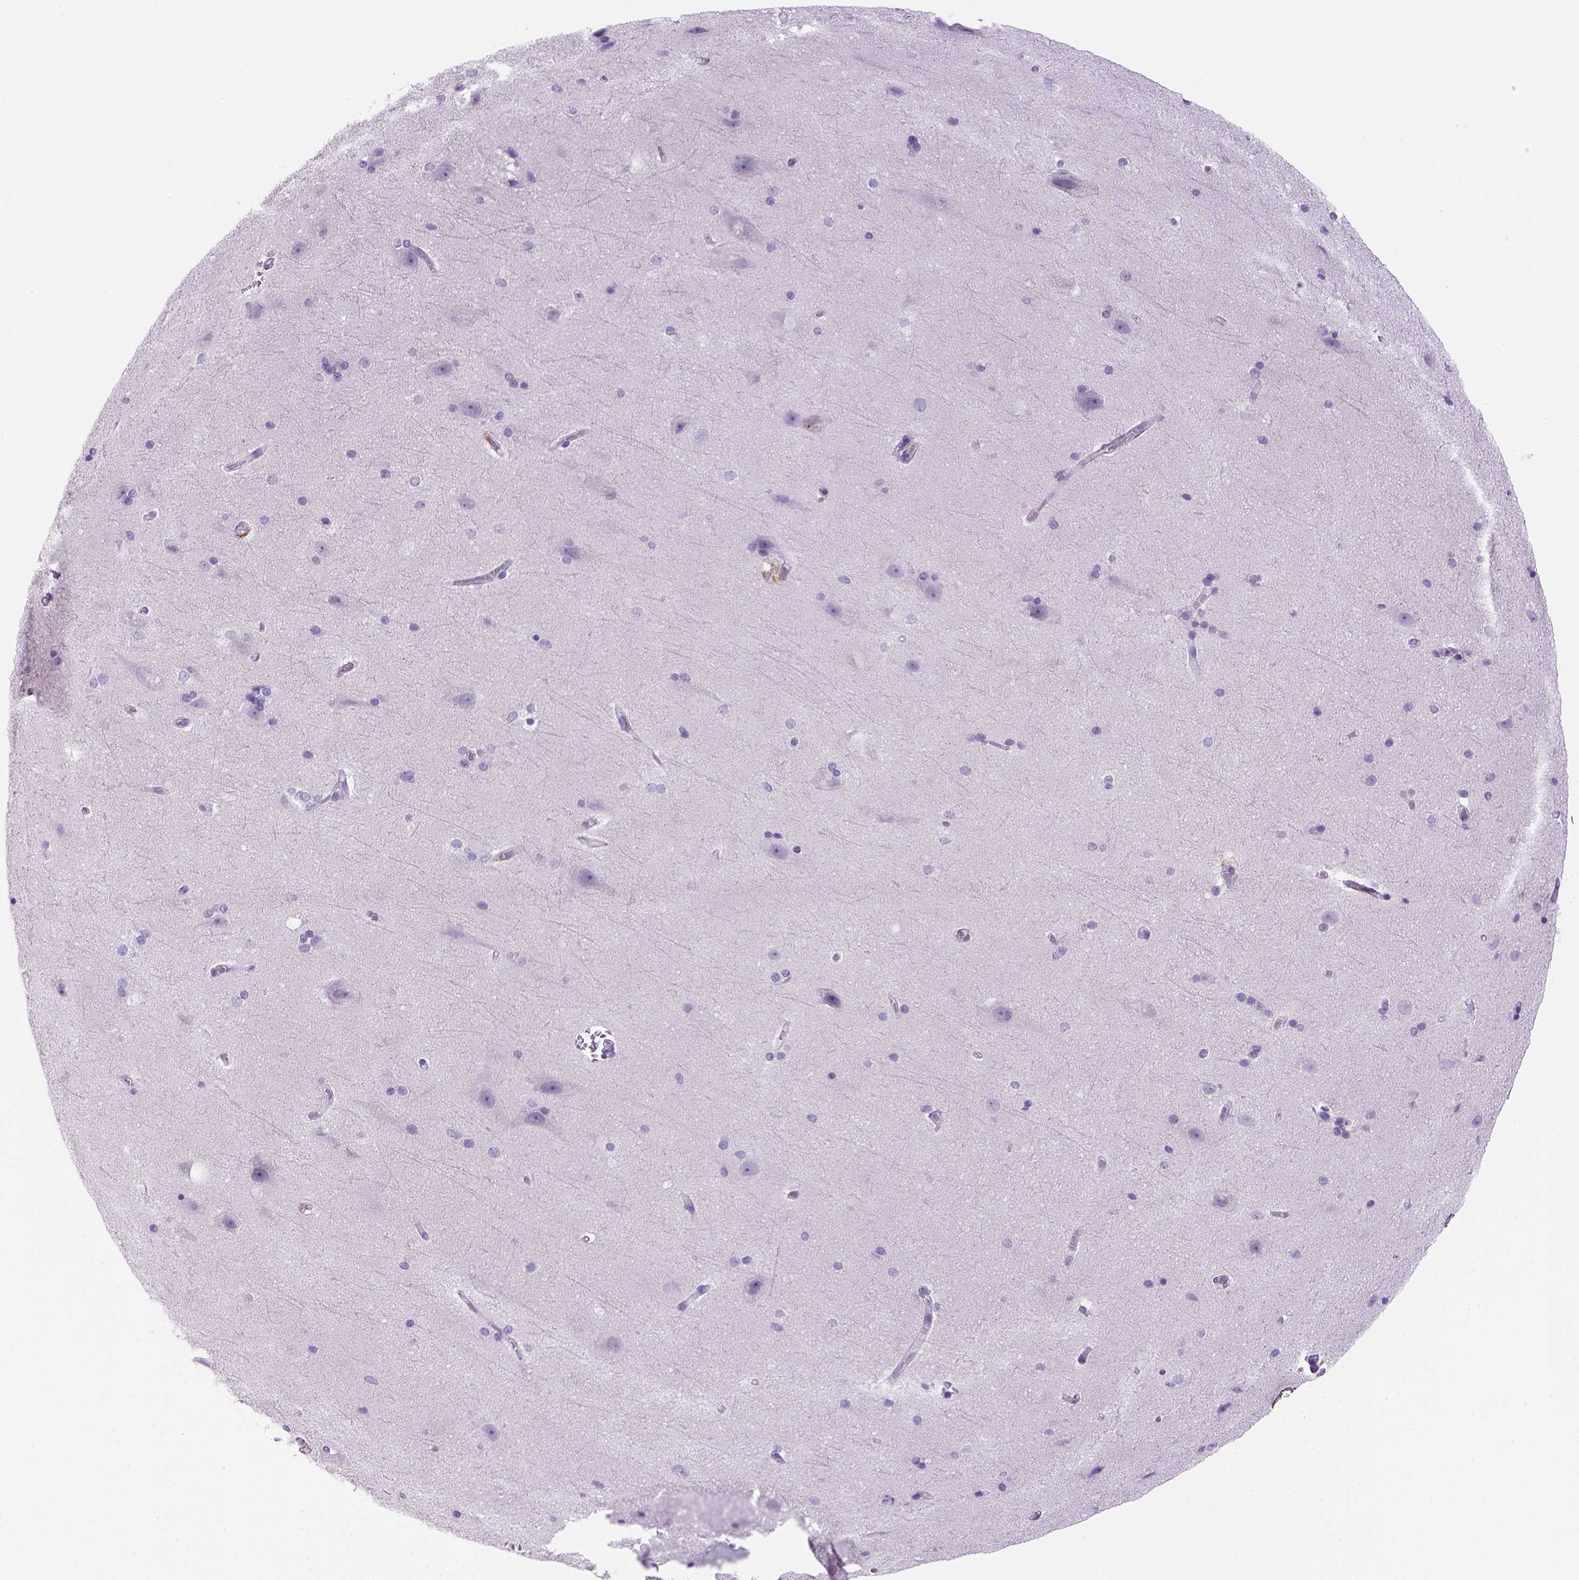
{"staining": {"intensity": "negative", "quantity": "none", "location": "none"}, "tissue": "hippocampus", "cell_type": "Glial cells", "image_type": "normal", "snomed": [{"axis": "morphology", "description": "Normal tissue, NOS"}, {"axis": "topography", "description": "Cerebral cortex"}, {"axis": "topography", "description": "Hippocampus"}], "caption": "DAB (3,3'-diaminobenzidine) immunohistochemical staining of unremarkable human hippocampus reveals no significant expression in glial cells.", "gene": "CD14", "patient": {"sex": "female", "age": 19}}